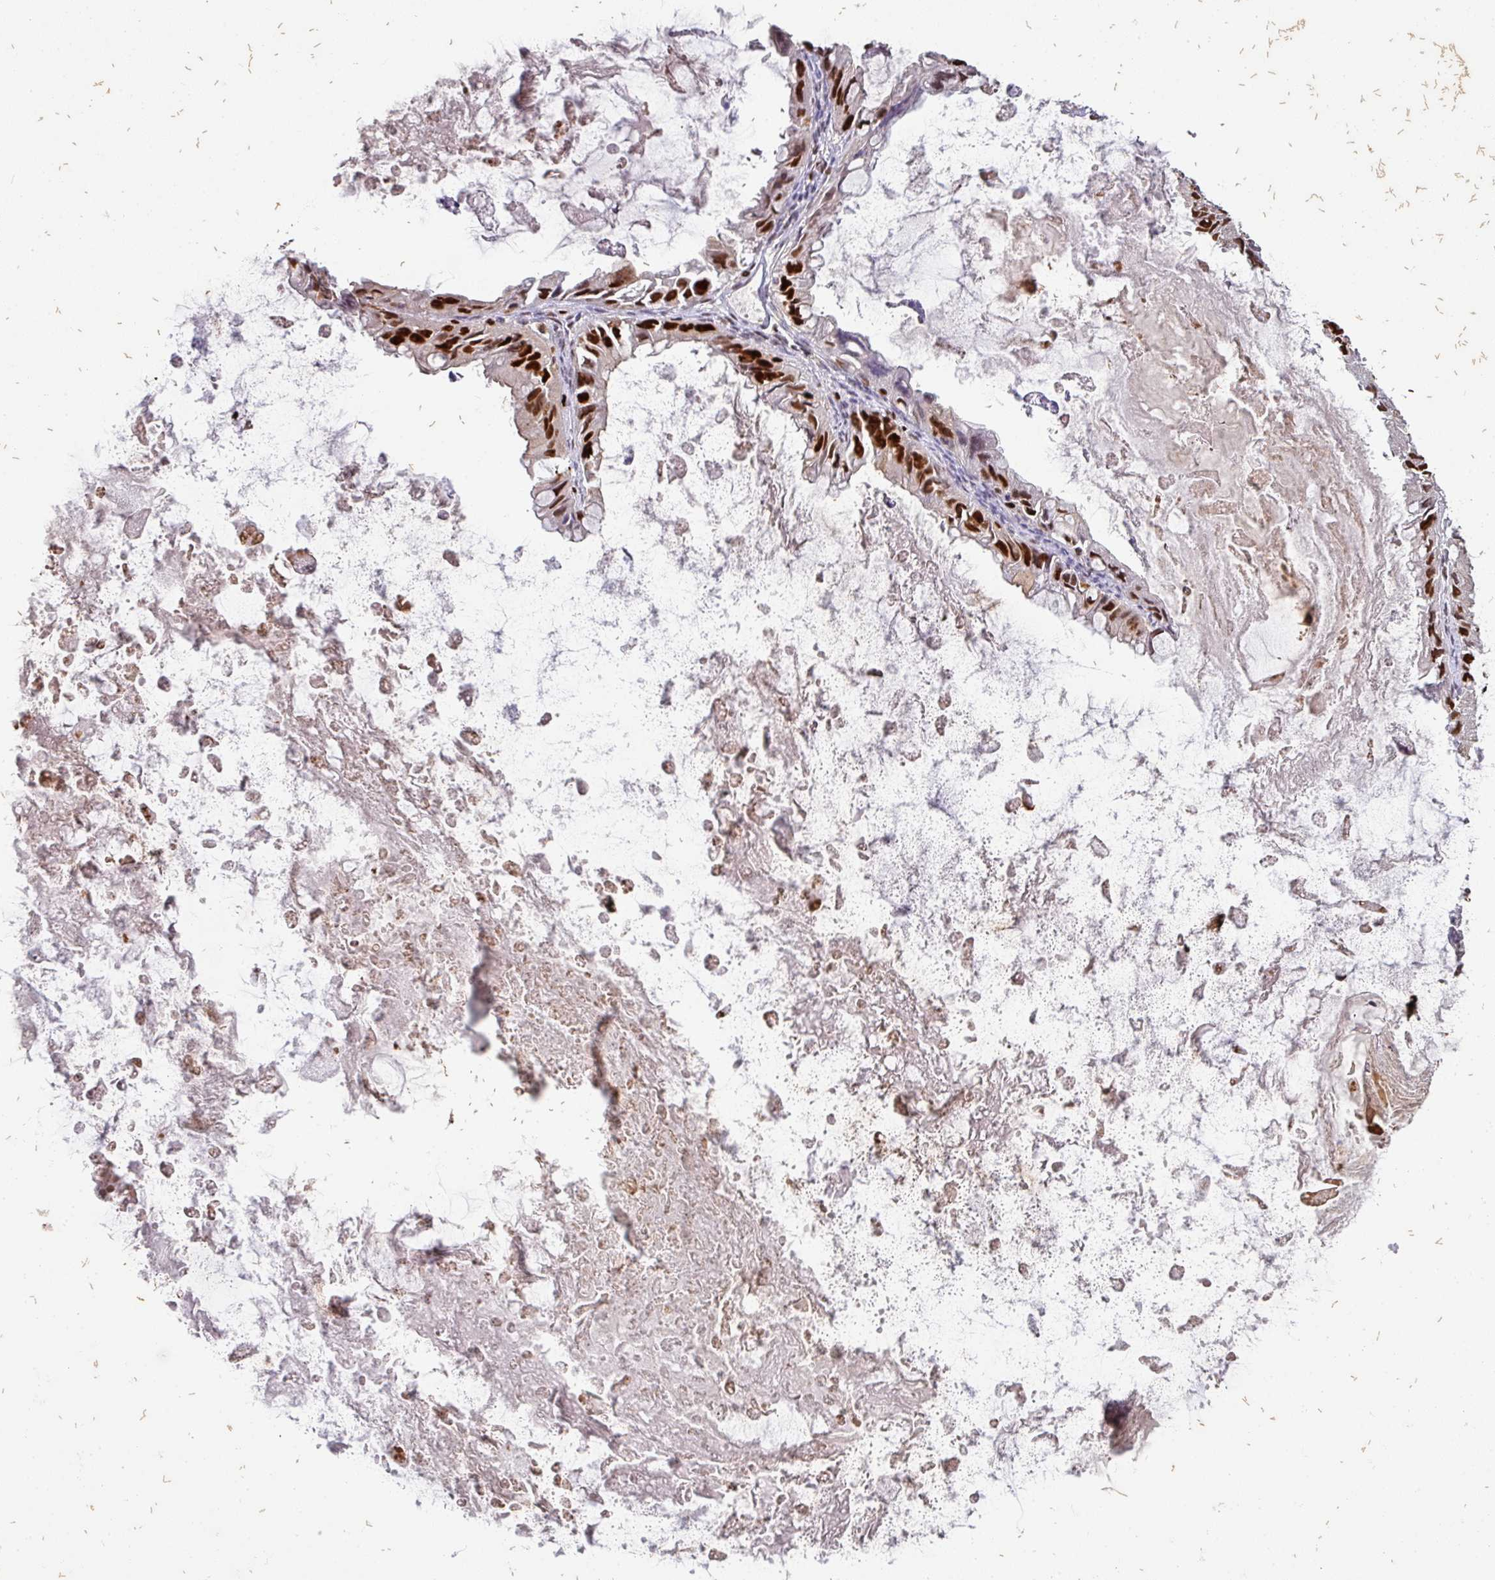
{"staining": {"intensity": "strong", "quantity": ">75%", "location": "nuclear"}, "tissue": "ovarian cancer", "cell_type": "Tumor cells", "image_type": "cancer", "snomed": [{"axis": "morphology", "description": "Cystadenocarcinoma, mucinous, NOS"}, {"axis": "topography", "description": "Ovary"}], "caption": "A brown stain shows strong nuclear expression of a protein in ovarian mucinous cystadenocarcinoma tumor cells.", "gene": "SAMHD1", "patient": {"sex": "female", "age": 61}}